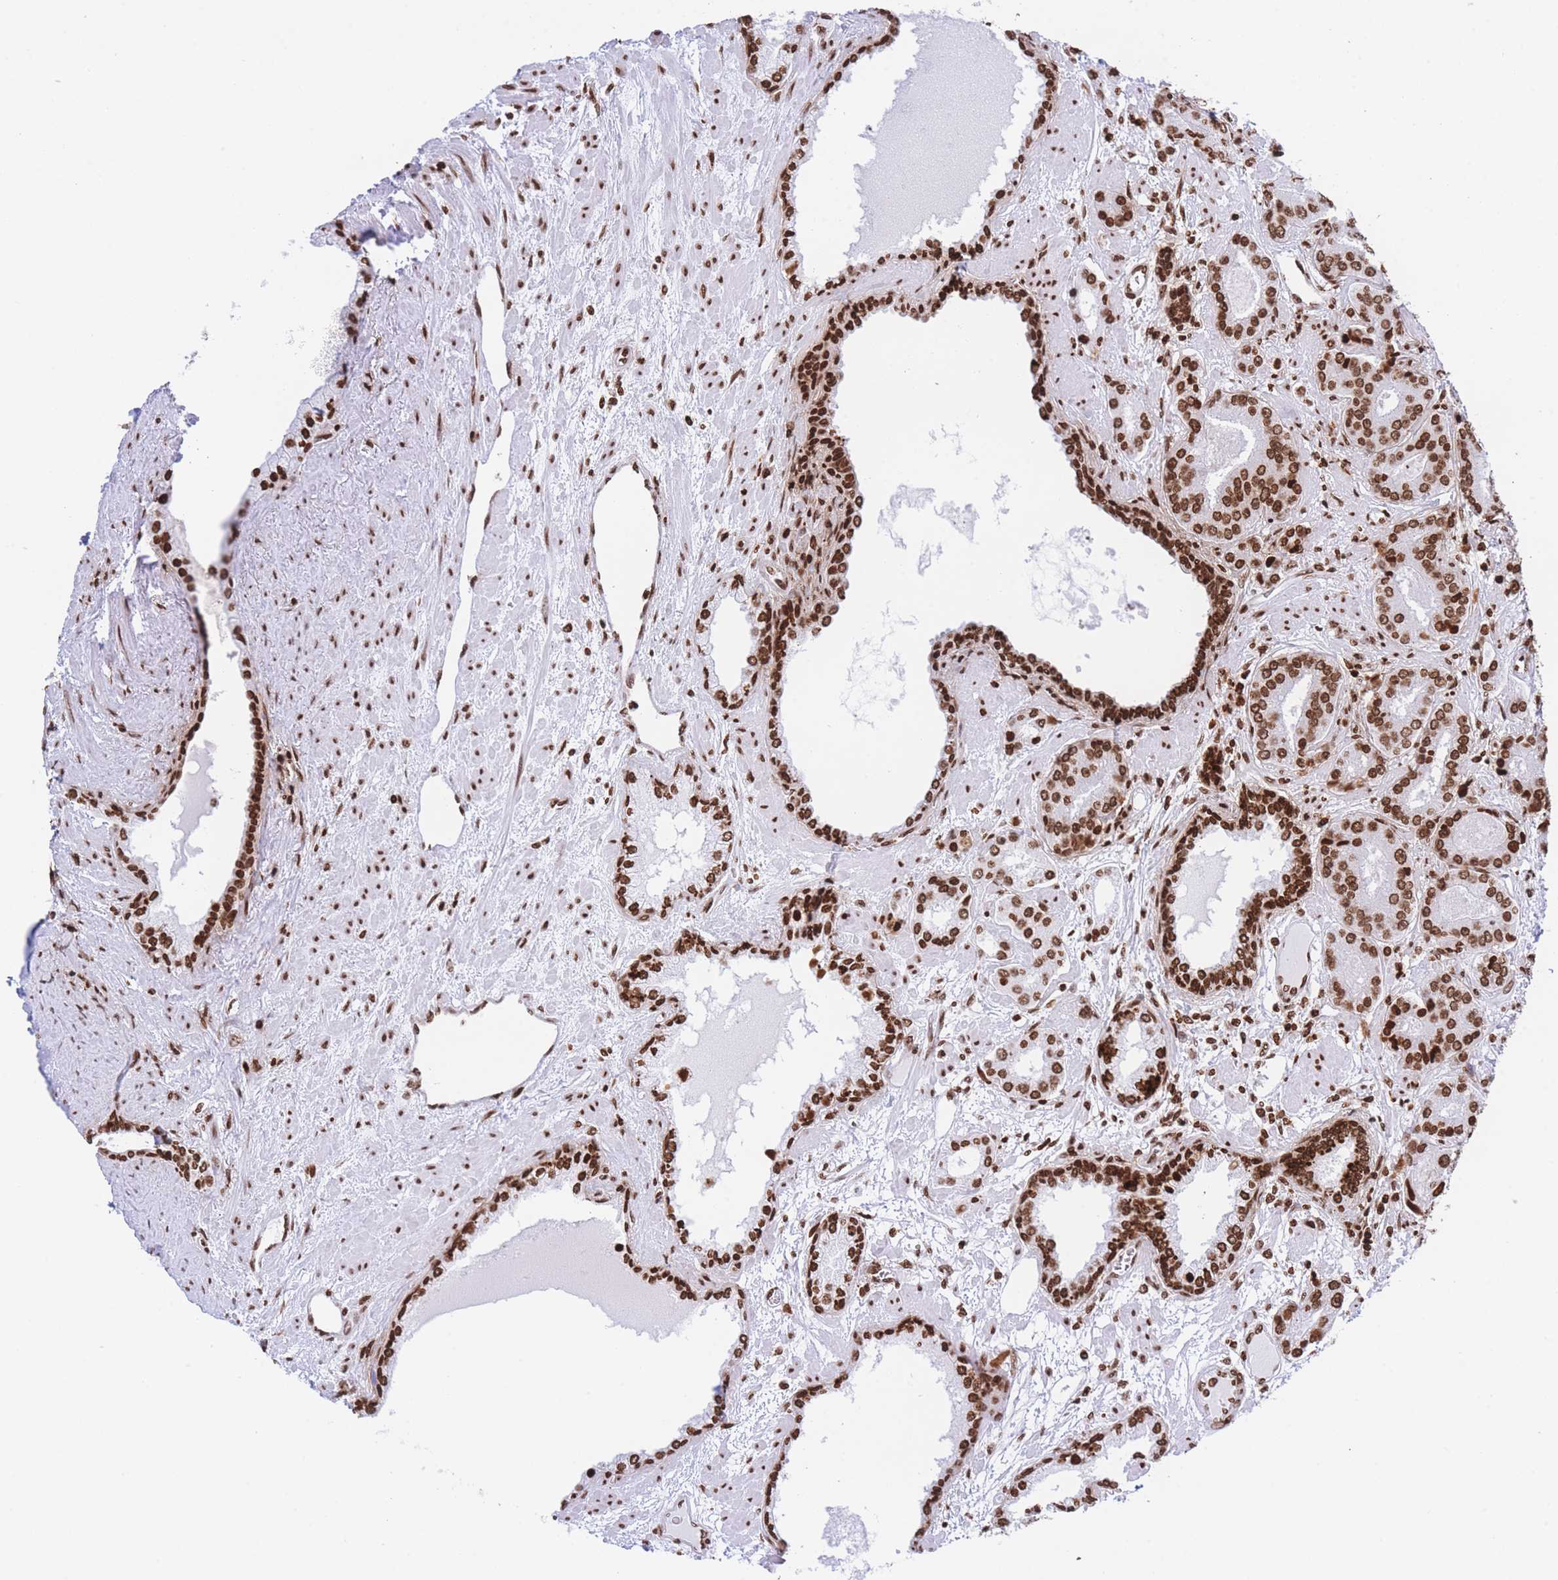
{"staining": {"intensity": "strong", "quantity": ">75%", "location": "nuclear"}, "tissue": "prostate cancer", "cell_type": "Tumor cells", "image_type": "cancer", "snomed": [{"axis": "morphology", "description": "Adenocarcinoma, High grade"}, {"axis": "topography", "description": "Prostate"}], "caption": "The micrograph reveals a brown stain indicating the presence of a protein in the nuclear of tumor cells in high-grade adenocarcinoma (prostate).", "gene": "H2BC11", "patient": {"sex": "male", "age": 71}}